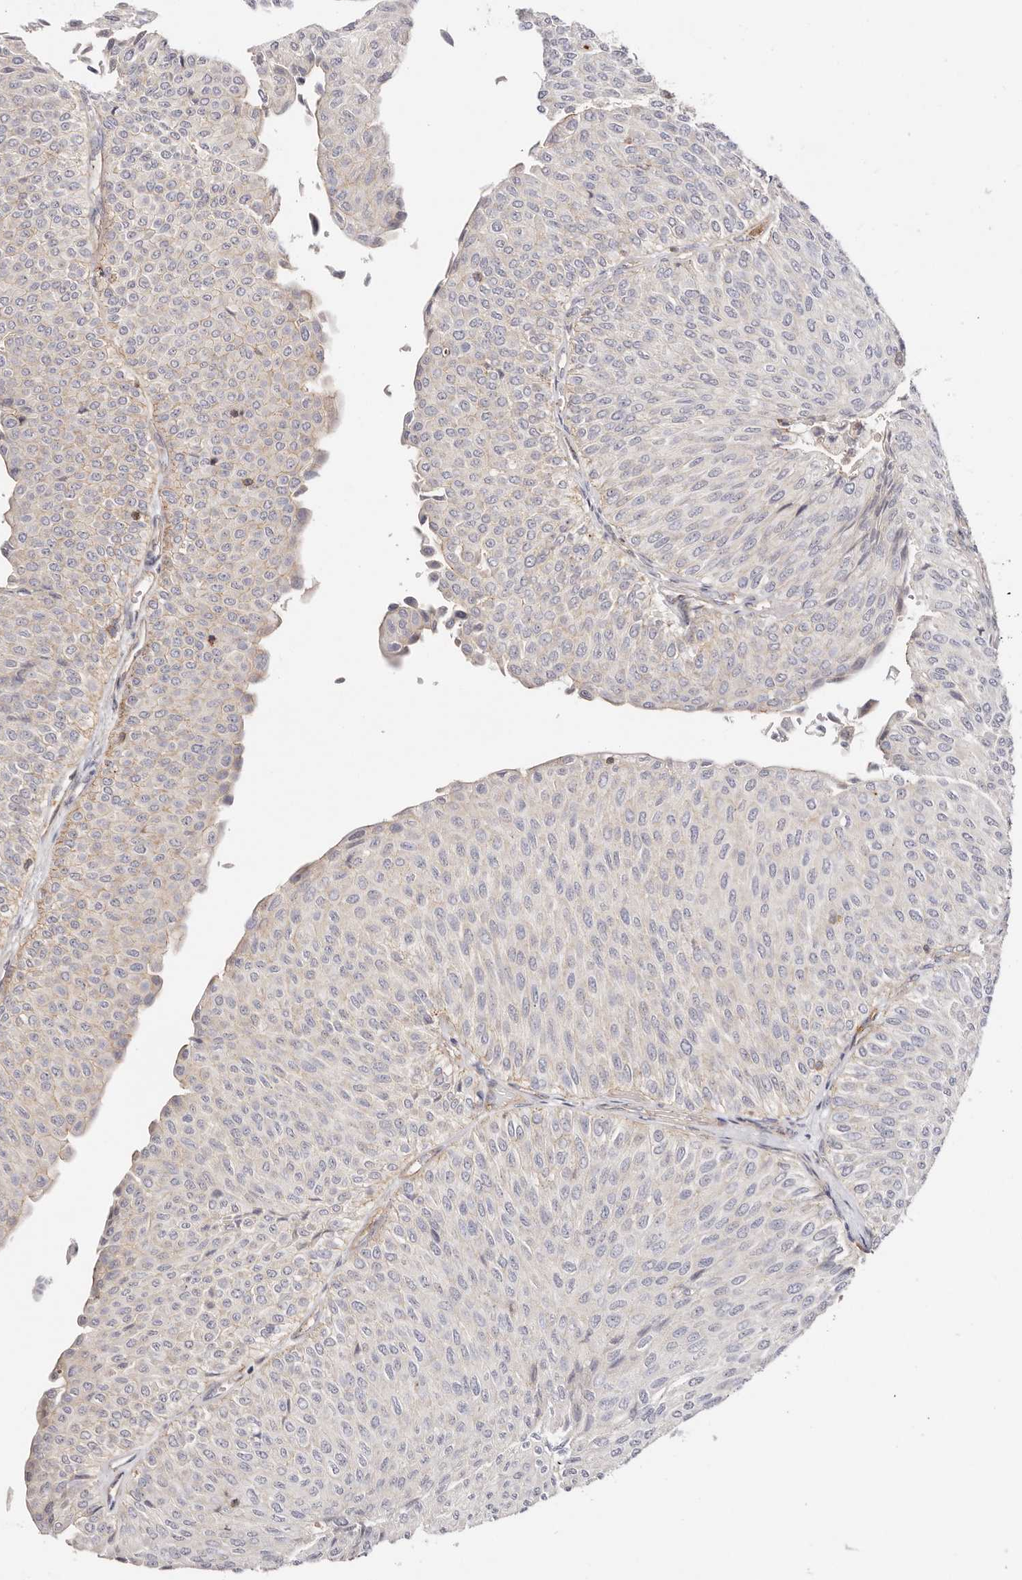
{"staining": {"intensity": "negative", "quantity": "none", "location": "none"}, "tissue": "urothelial cancer", "cell_type": "Tumor cells", "image_type": "cancer", "snomed": [{"axis": "morphology", "description": "Urothelial carcinoma, Low grade"}, {"axis": "topography", "description": "Urinary bladder"}], "caption": "Low-grade urothelial carcinoma was stained to show a protein in brown. There is no significant staining in tumor cells.", "gene": "SLC35B2", "patient": {"sex": "male", "age": 78}}